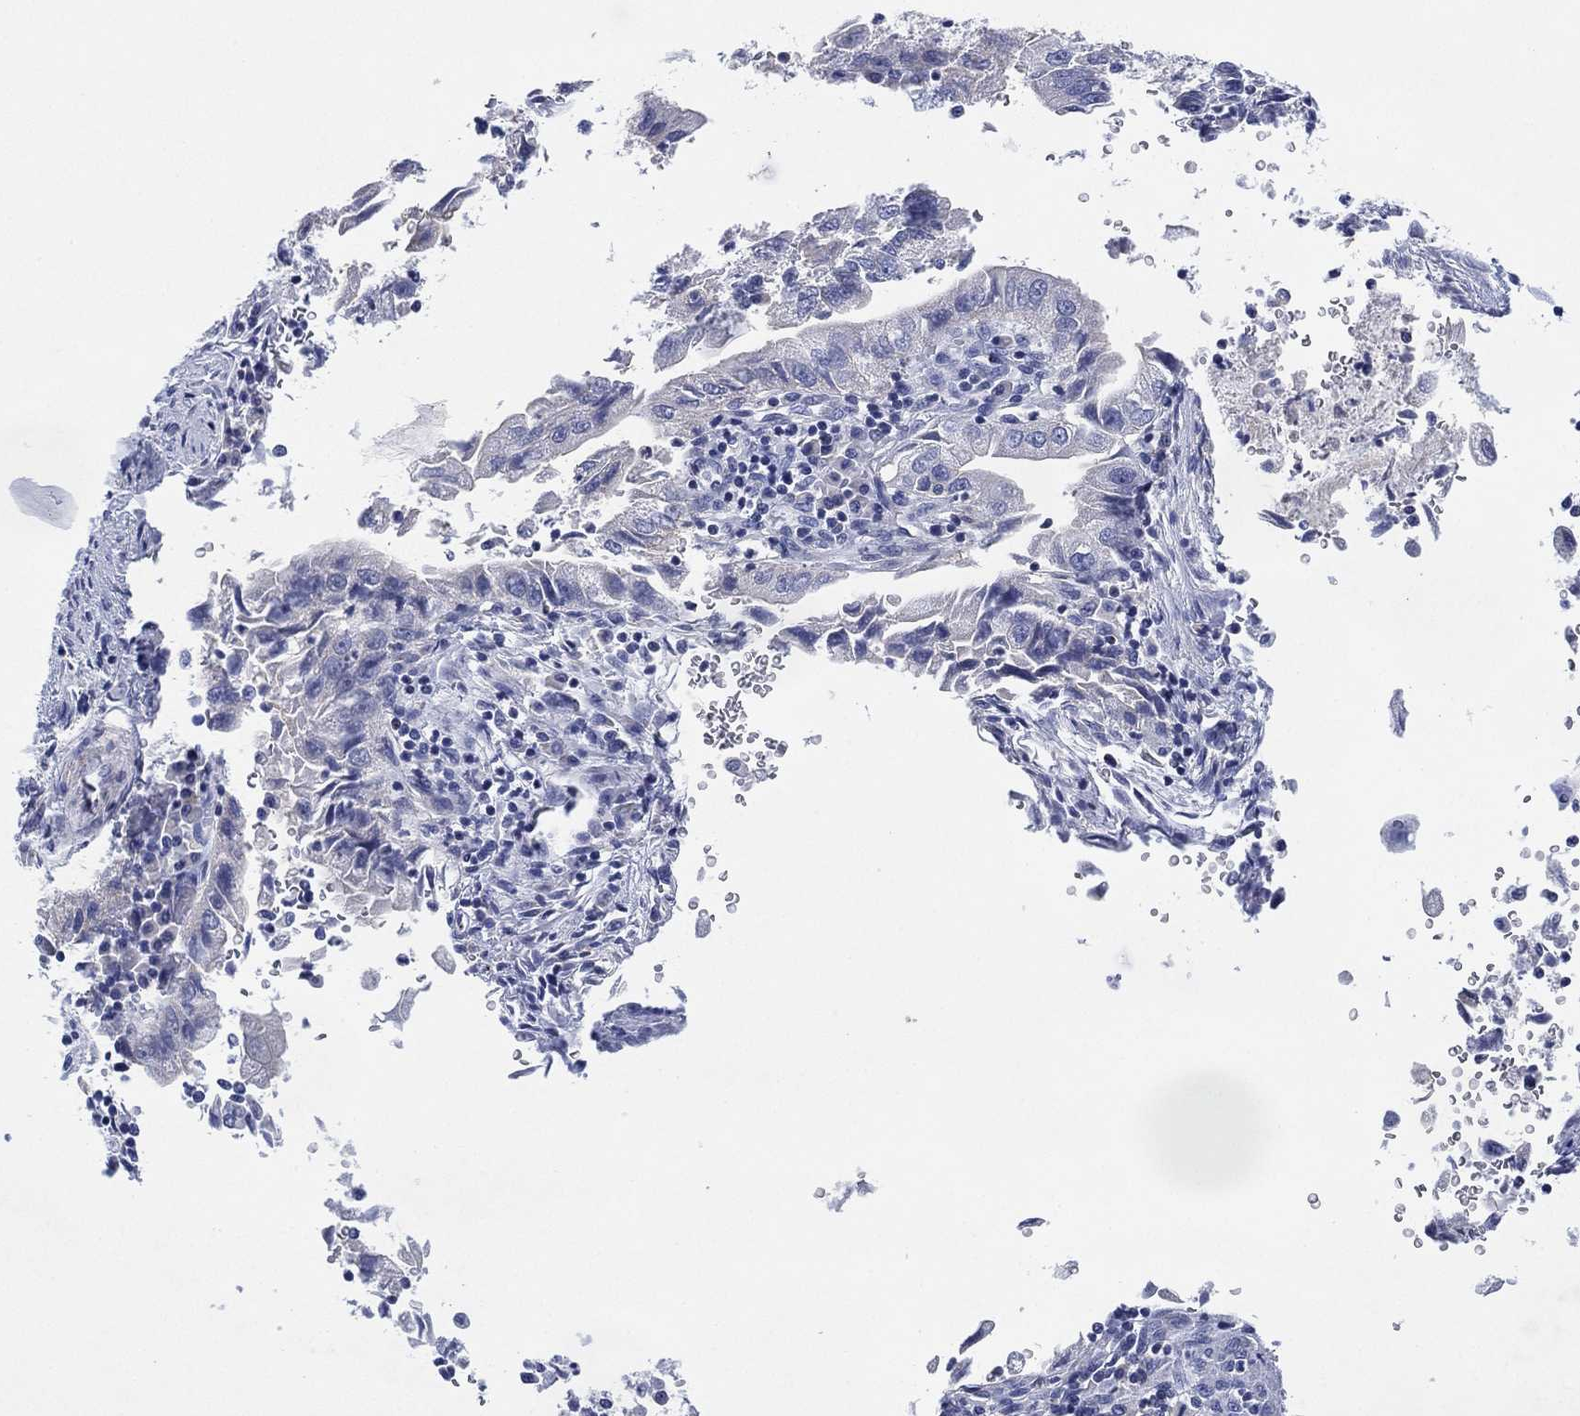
{"staining": {"intensity": "negative", "quantity": "none", "location": "none"}, "tissue": "stomach cancer", "cell_type": "Tumor cells", "image_type": "cancer", "snomed": [{"axis": "morphology", "description": "Adenocarcinoma, NOS"}, {"axis": "topography", "description": "Stomach"}], "caption": "The micrograph demonstrates no staining of tumor cells in adenocarcinoma (stomach). (Brightfield microscopy of DAB immunohistochemistry (IHC) at high magnification).", "gene": "CHRNA3", "patient": {"sex": "male", "age": 76}}